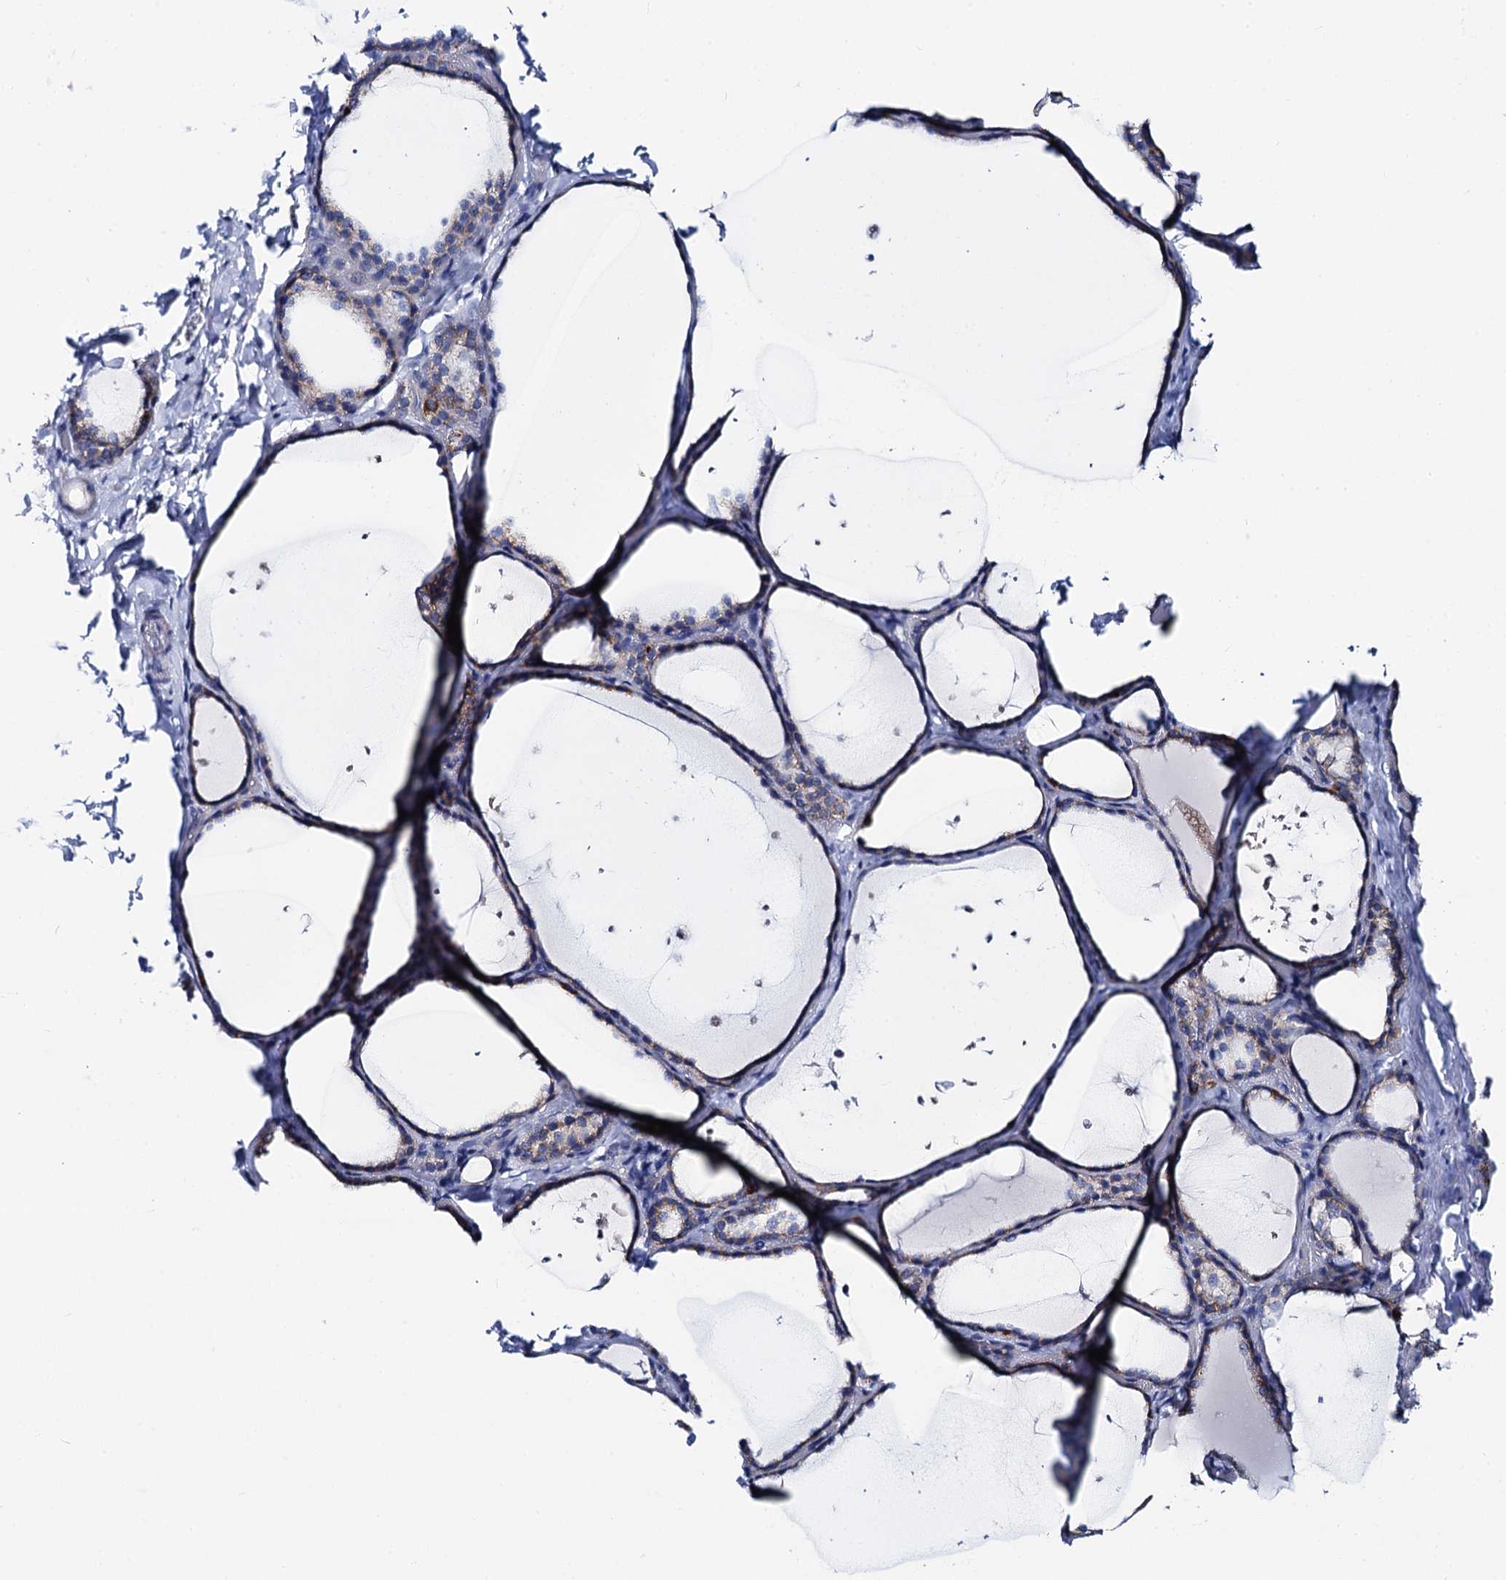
{"staining": {"intensity": "moderate", "quantity": "<25%", "location": "cytoplasmic/membranous"}, "tissue": "thyroid gland", "cell_type": "Glandular cells", "image_type": "normal", "snomed": [{"axis": "morphology", "description": "Normal tissue, NOS"}, {"axis": "topography", "description": "Thyroid gland"}], "caption": "Immunohistochemistry of normal human thyroid gland reveals low levels of moderate cytoplasmic/membranous positivity in approximately <25% of glandular cells.", "gene": "ACADSB", "patient": {"sex": "female", "age": 44}}